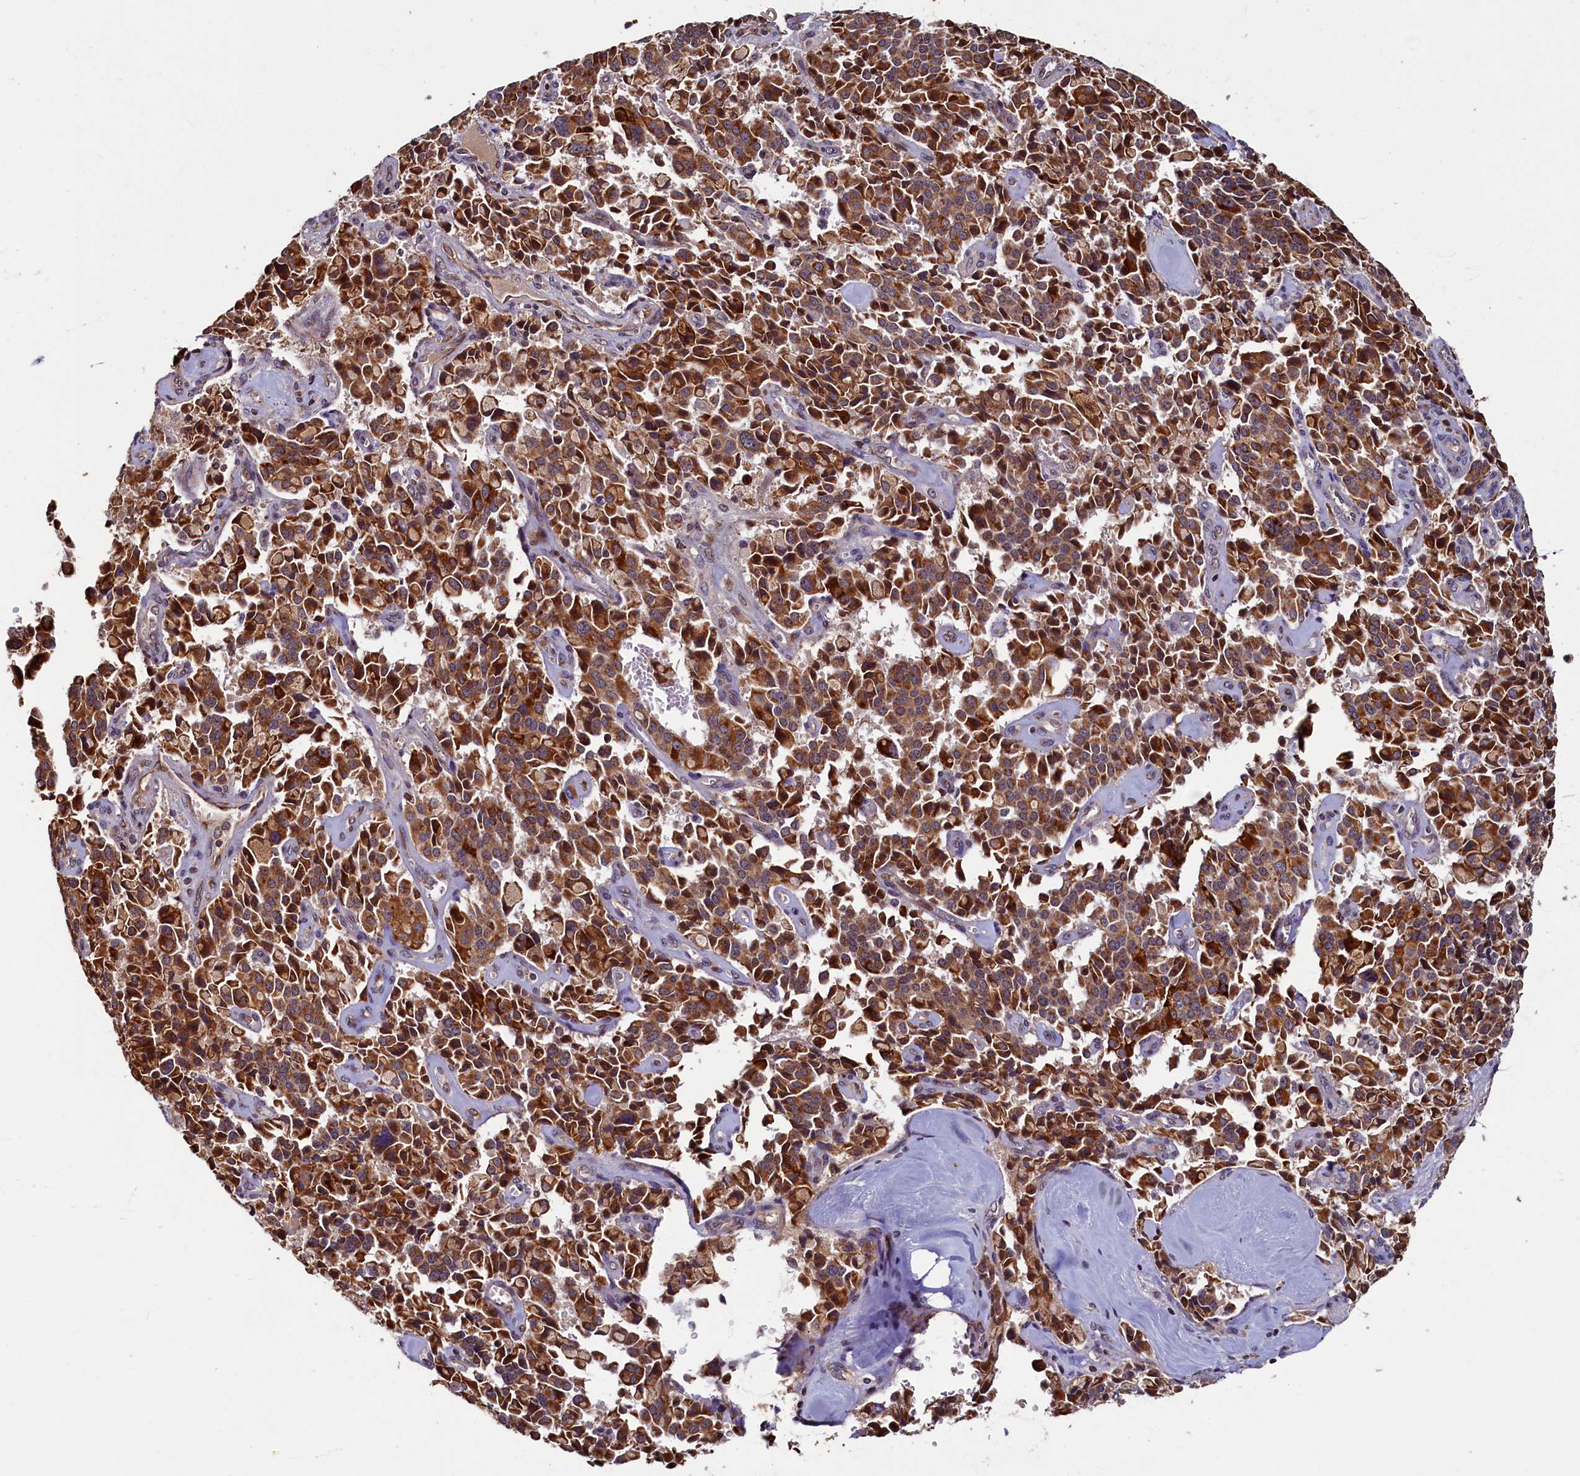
{"staining": {"intensity": "moderate", "quantity": ">75%", "location": "cytoplasmic/membranous"}, "tissue": "pancreatic cancer", "cell_type": "Tumor cells", "image_type": "cancer", "snomed": [{"axis": "morphology", "description": "Adenocarcinoma, NOS"}, {"axis": "topography", "description": "Pancreas"}], "caption": "IHC of adenocarcinoma (pancreatic) displays medium levels of moderate cytoplasmic/membranous positivity in about >75% of tumor cells. The protein of interest is stained brown, and the nuclei are stained in blue (DAB (3,3'-diaminobenzidine) IHC with brightfield microscopy, high magnification).", "gene": "NCKAP5L", "patient": {"sex": "male", "age": 65}}